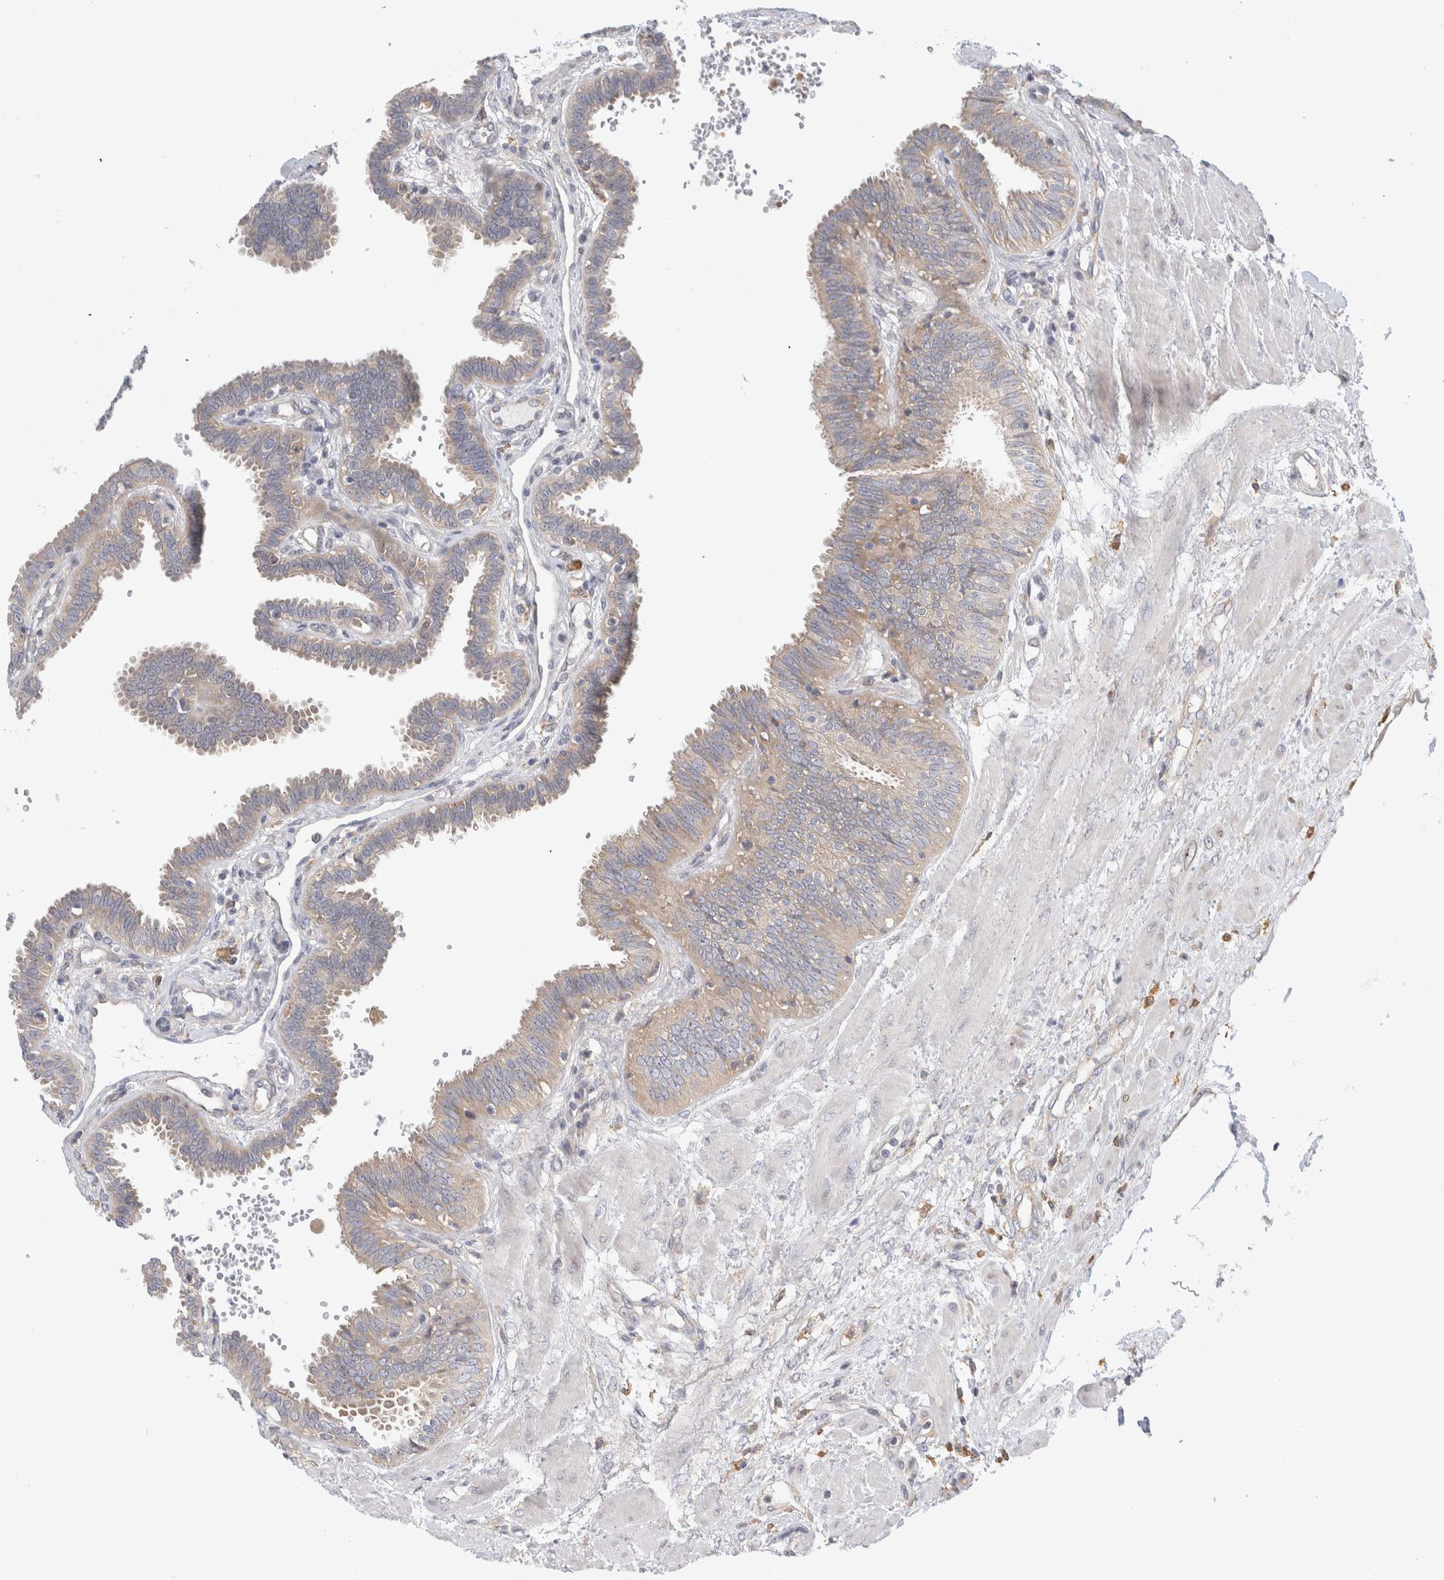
{"staining": {"intensity": "weak", "quantity": "25%-75%", "location": "cytoplasmic/membranous"}, "tissue": "fallopian tube", "cell_type": "Glandular cells", "image_type": "normal", "snomed": [{"axis": "morphology", "description": "Normal tissue, NOS"}, {"axis": "topography", "description": "Fallopian tube"}], "caption": "High-magnification brightfield microscopy of benign fallopian tube stained with DAB (brown) and counterstained with hematoxylin (blue). glandular cells exhibit weak cytoplasmic/membranous positivity is identified in approximately25%-75% of cells.", "gene": "CDCA7L", "patient": {"sex": "female", "age": 32}}